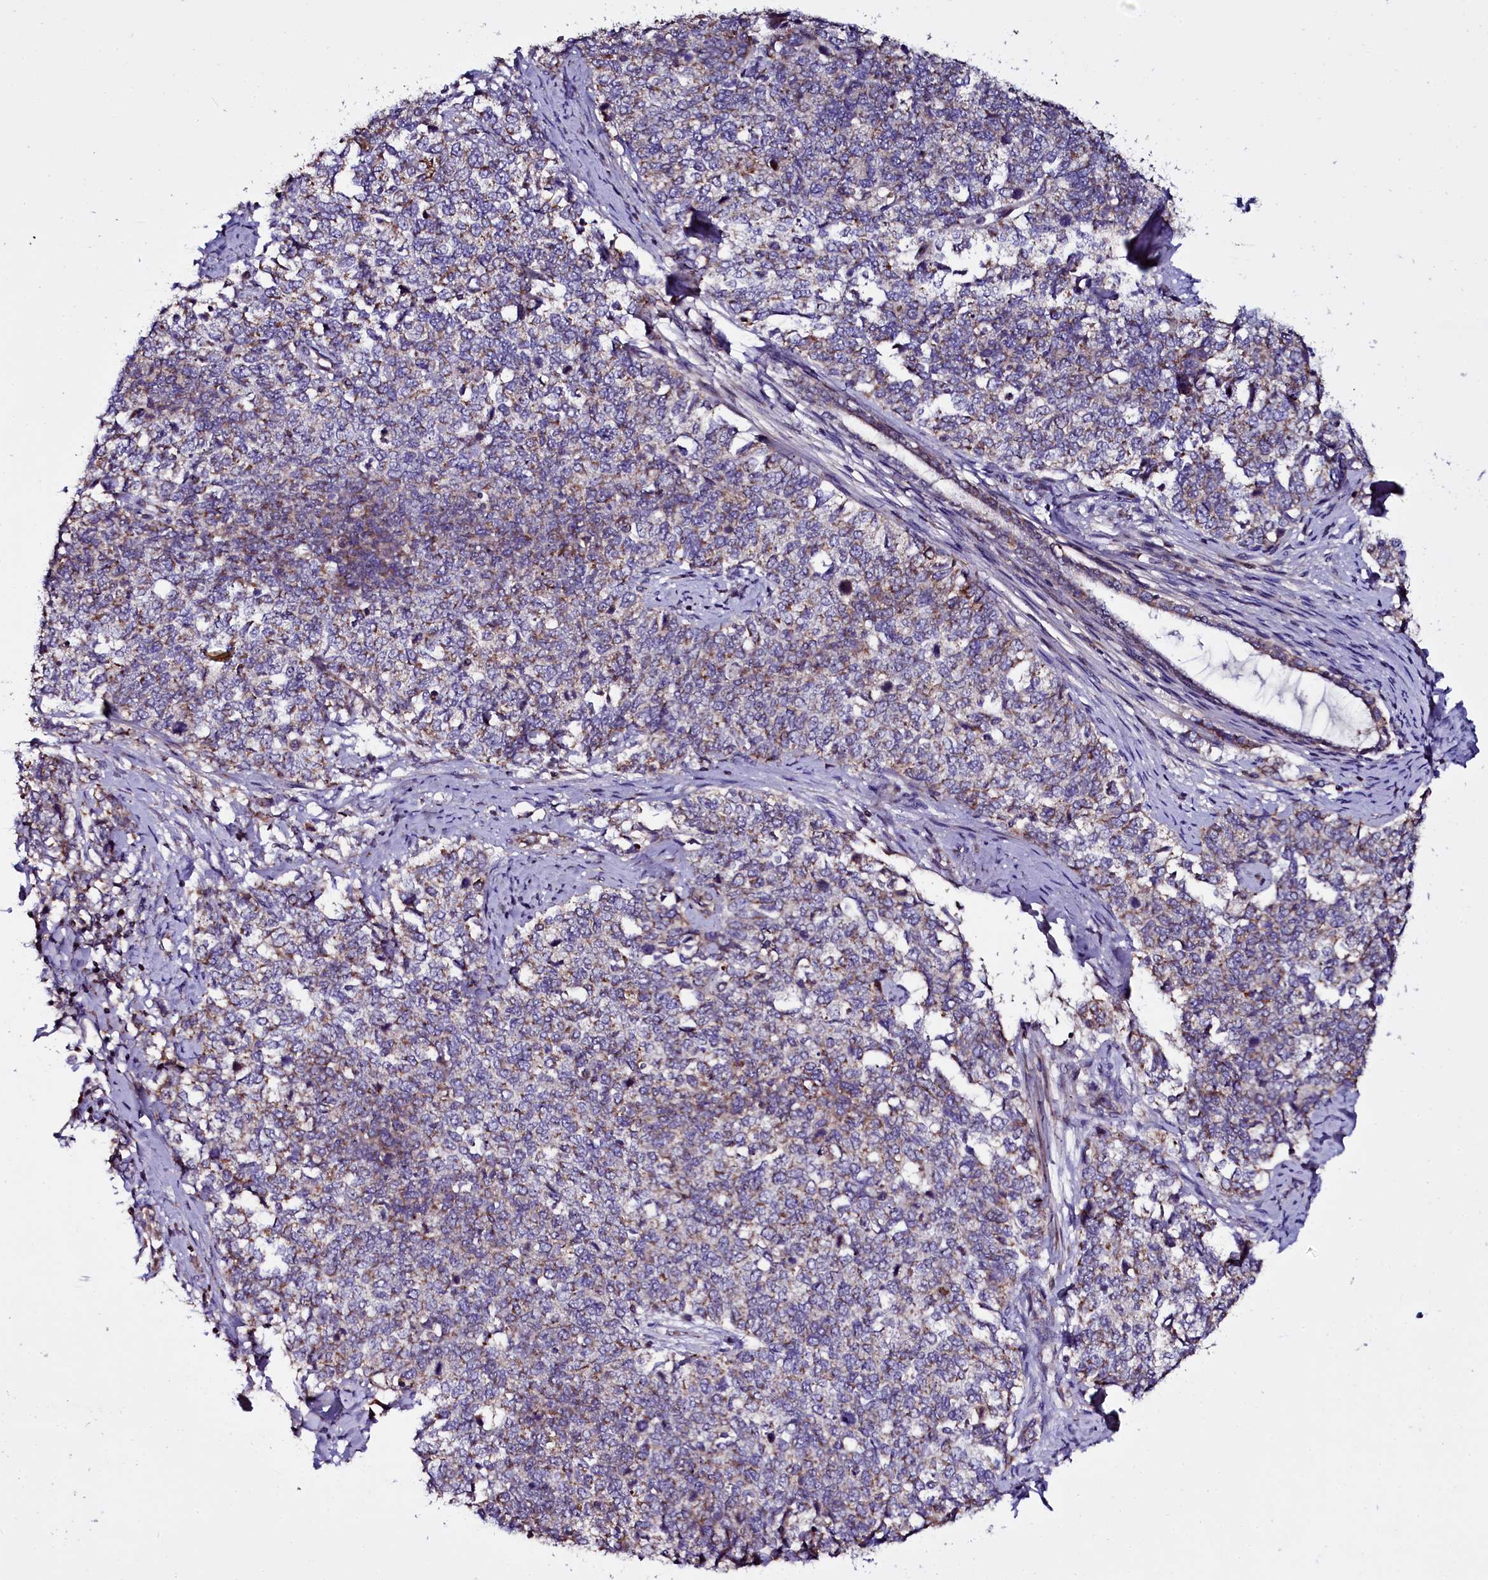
{"staining": {"intensity": "weak", "quantity": "<25%", "location": "cytoplasmic/membranous"}, "tissue": "cervical cancer", "cell_type": "Tumor cells", "image_type": "cancer", "snomed": [{"axis": "morphology", "description": "Squamous cell carcinoma, NOS"}, {"axis": "topography", "description": "Cervix"}], "caption": "Immunohistochemistry histopathology image of cervical cancer (squamous cell carcinoma) stained for a protein (brown), which demonstrates no positivity in tumor cells.", "gene": "NAA80", "patient": {"sex": "female", "age": 63}}